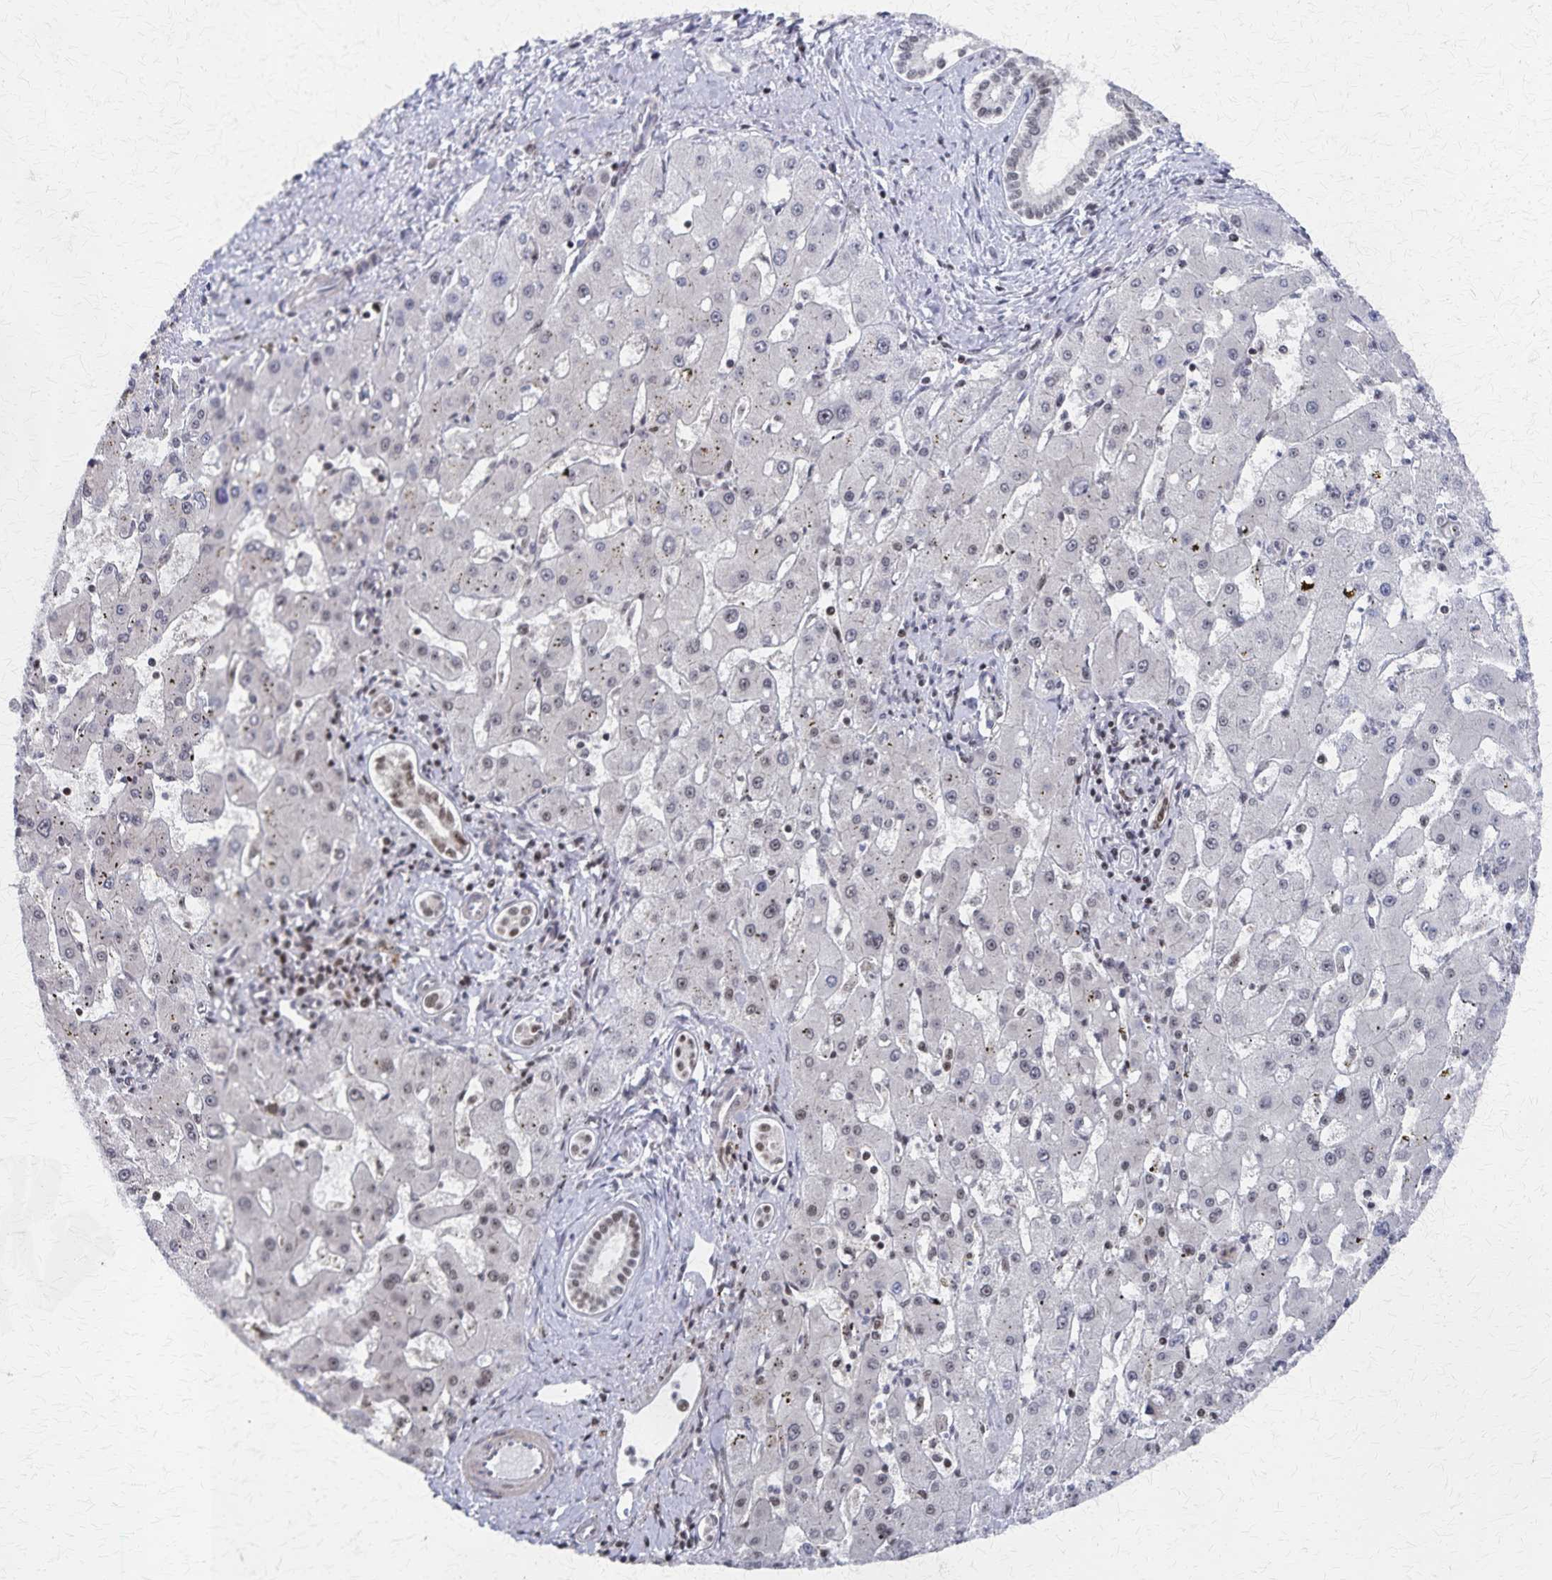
{"staining": {"intensity": "negative", "quantity": "none", "location": "none"}, "tissue": "liver cancer", "cell_type": "Tumor cells", "image_type": "cancer", "snomed": [{"axis": "morphology", "description": "Carcinoma, Hepatocellular, NOS"}, {"axis": "topography", "description": "Liver"}], "caption": "A high-resolution photomicrograph shows IHC staining of liver hepatocellular carcinoma, which shows no significant expression in tumor cells.", "gene": "GTF2B", "patient": {"sex": "male", "age": 67}}